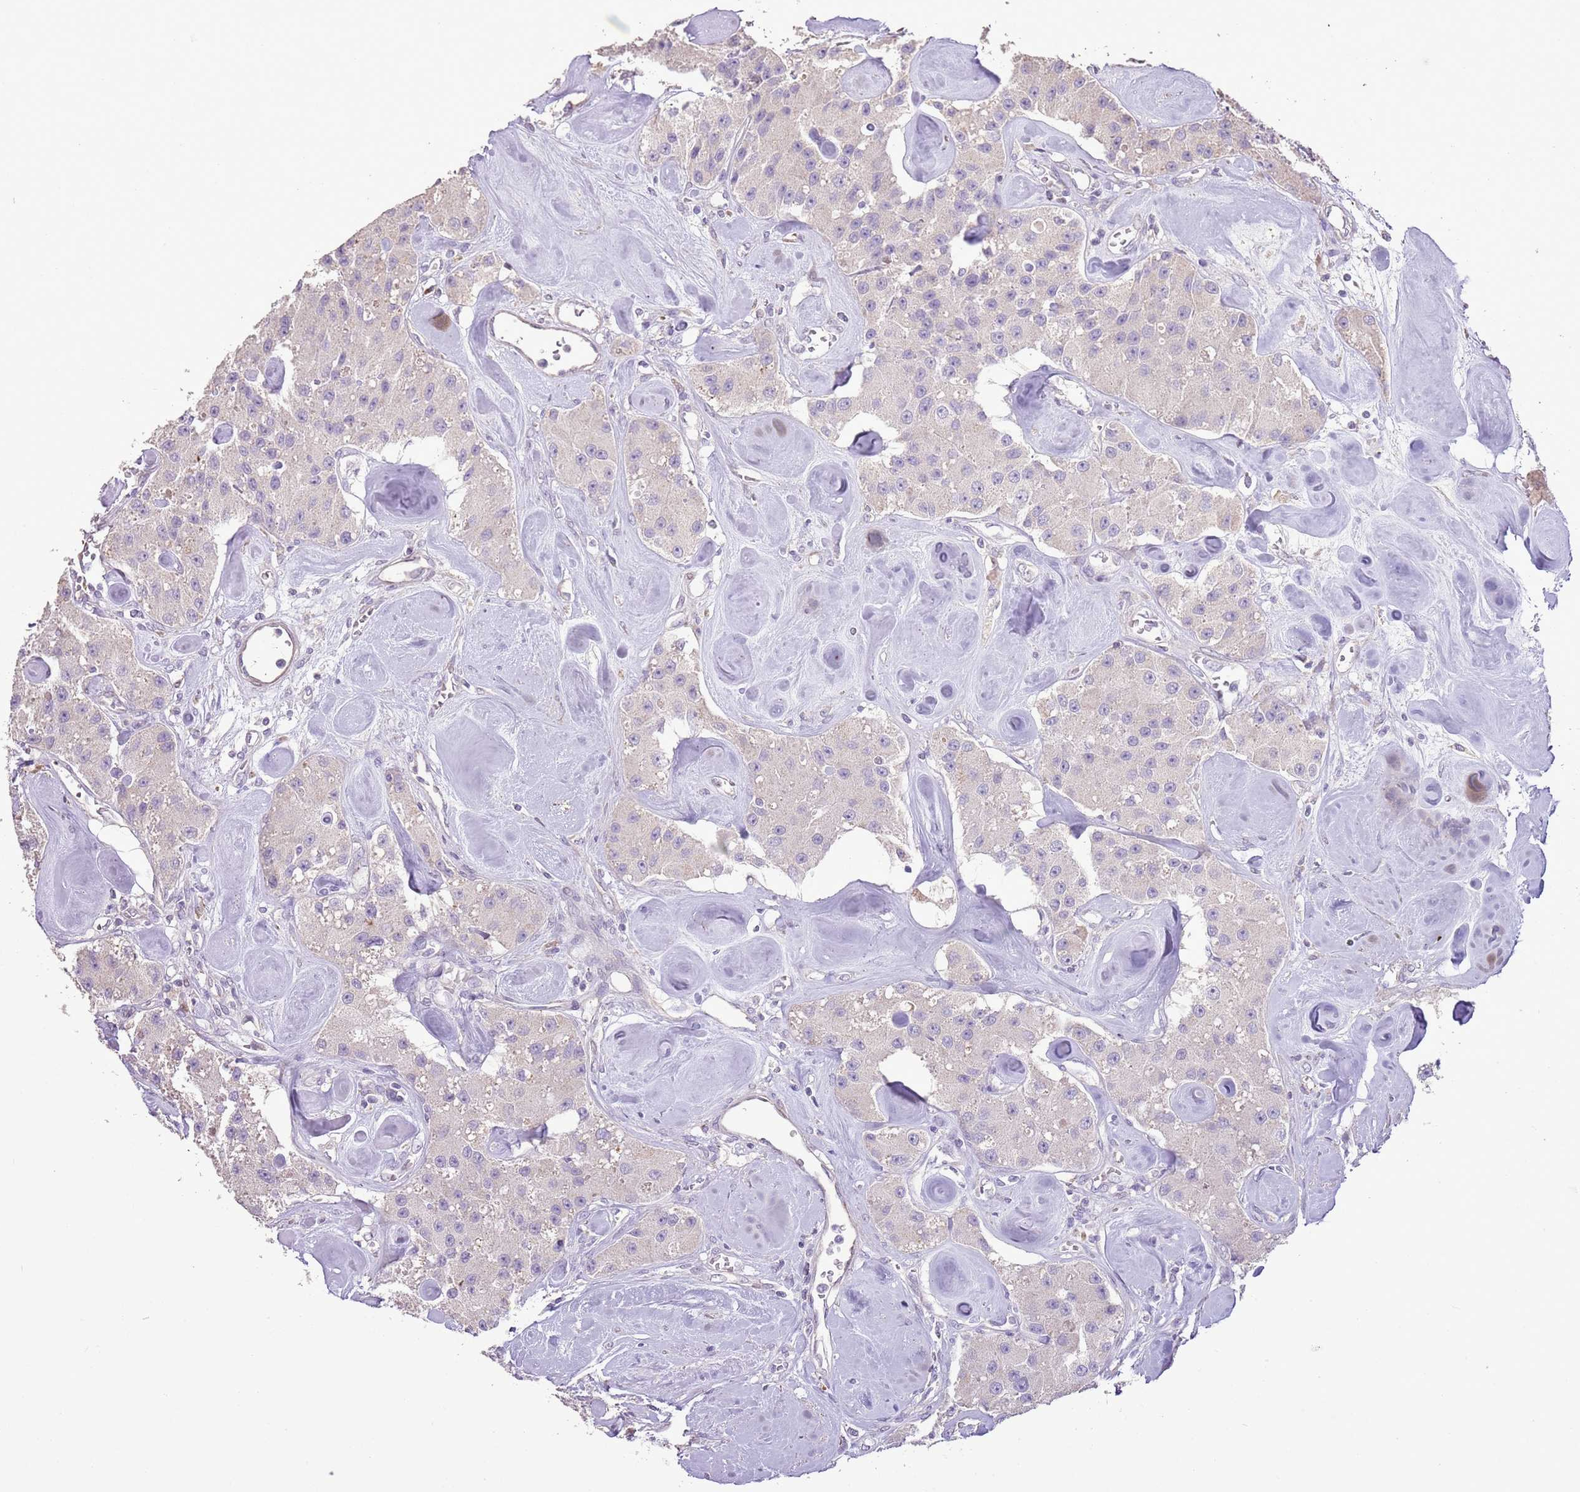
{"staining": {"intensity": "negative", "quantity": "none", "location": "none"}, "tissue": "carcinoid", "cell_type": "Tumor cells", "image_type": "cancer", "snomed": [{"axis": "morphology", "description": "Carcinoid, malignant, NOS"}, {"axis": "topography", "description": "Pancreas"}], "caption": "This photomicrograph is of carcinoid stained with IHC to label a protein in brown with the nuclei are counter-stained blue. There is no expression in tumor cells.", "gene": "GMNN", "patient": {"sex": "male", "age": 41}}